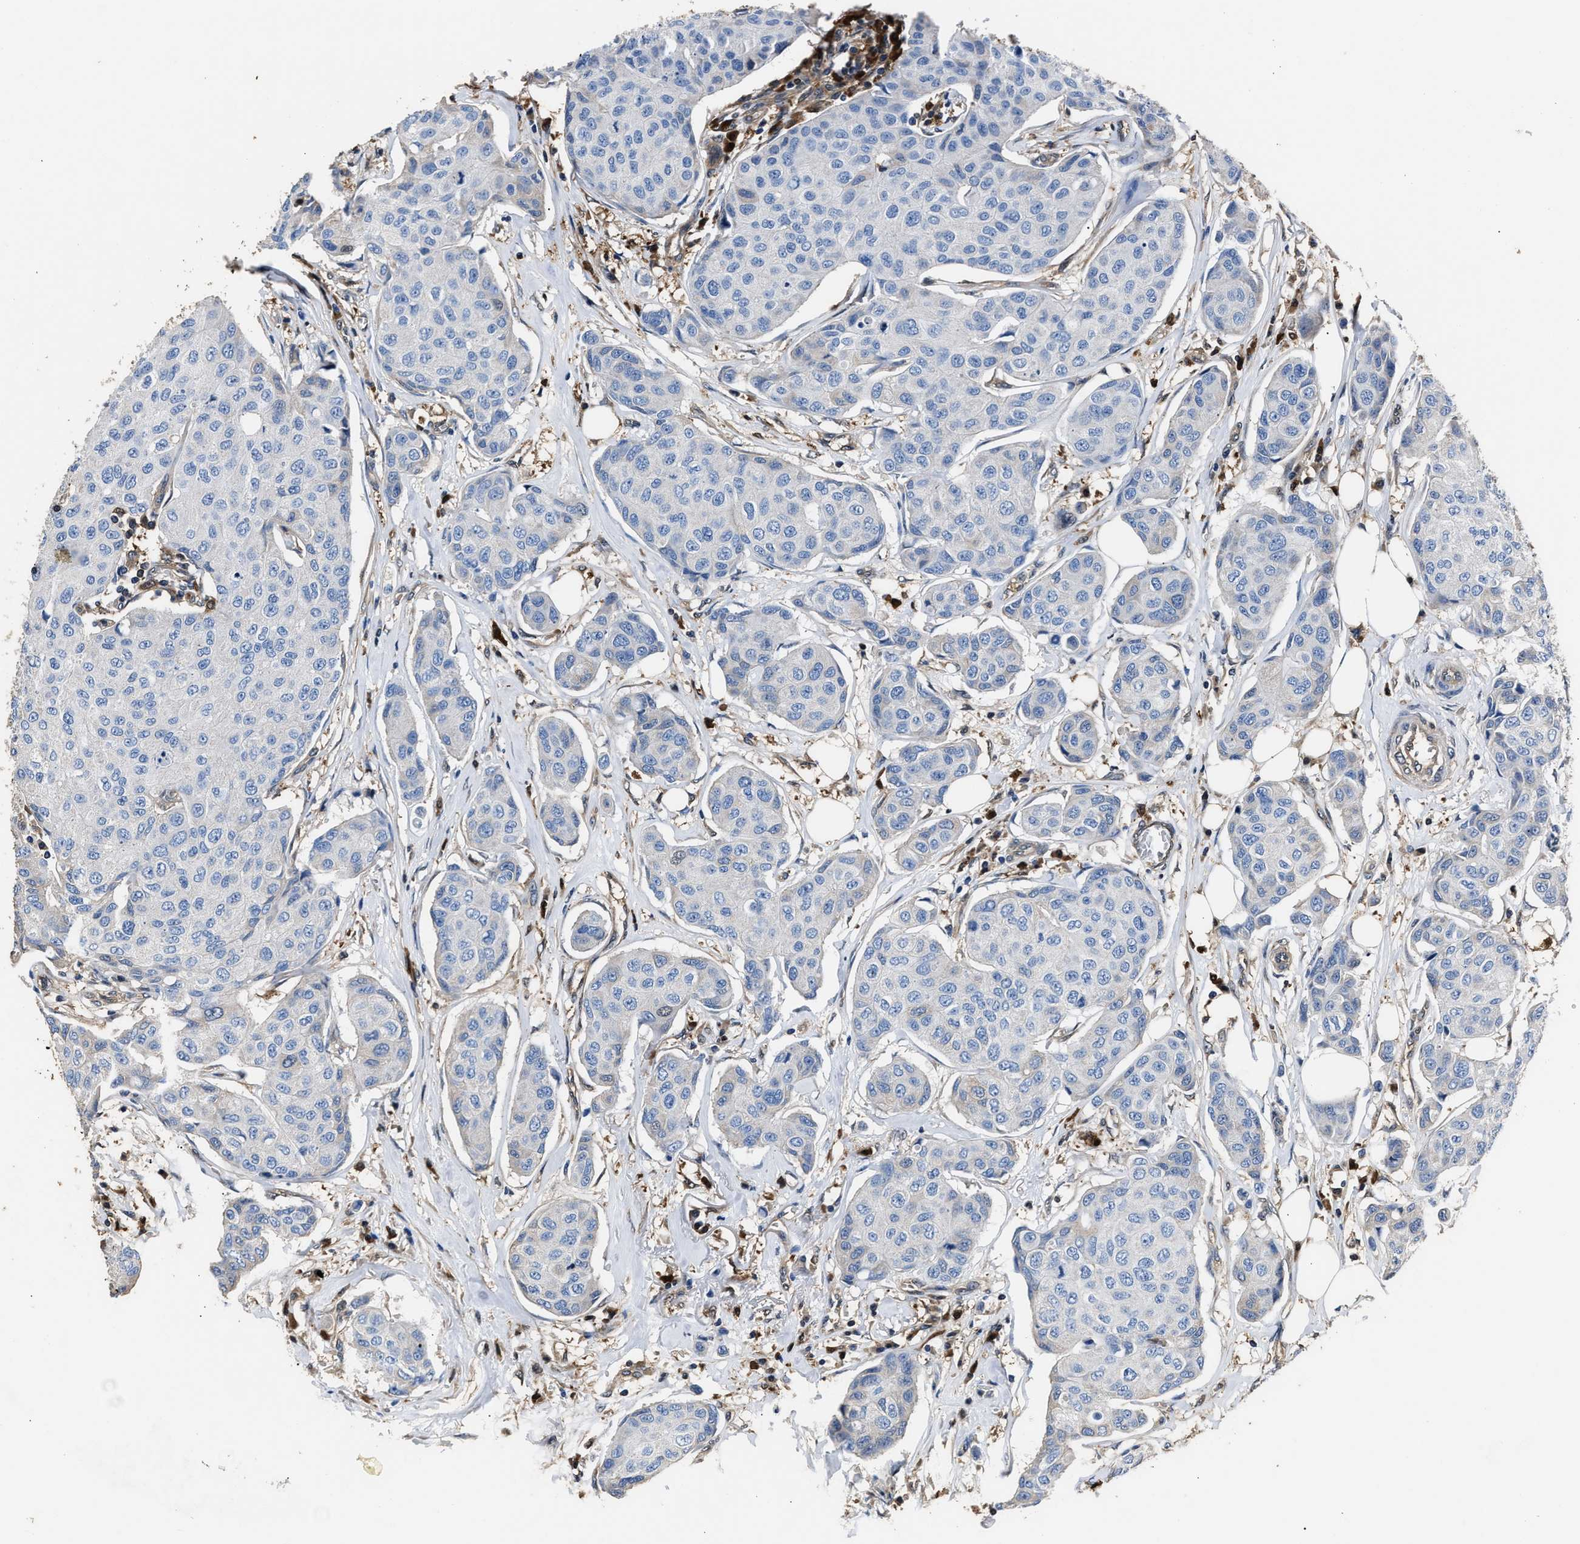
{"staining": {"intensity": "negative", "quantity": "none", "location": "none"}, "tissue": "breast cancer", "cell_type": "Tumor cells", "image_type": "cancer", "snomed": [{"axis": "morphology", "description": "Duct carcinoma"}, {"axis": "topography", "description": "Breast"}], "caption": "Immunohistochemical staining of human breast cancer demonstrates no significant positivity in tumor cells. (Brightfield microscopy of DAB (3,3'-diaminobenzidine) immunohistochemistry at high magnification).", "gene": "GSTP1", "patient": {"sex": "female", "age": 80}}